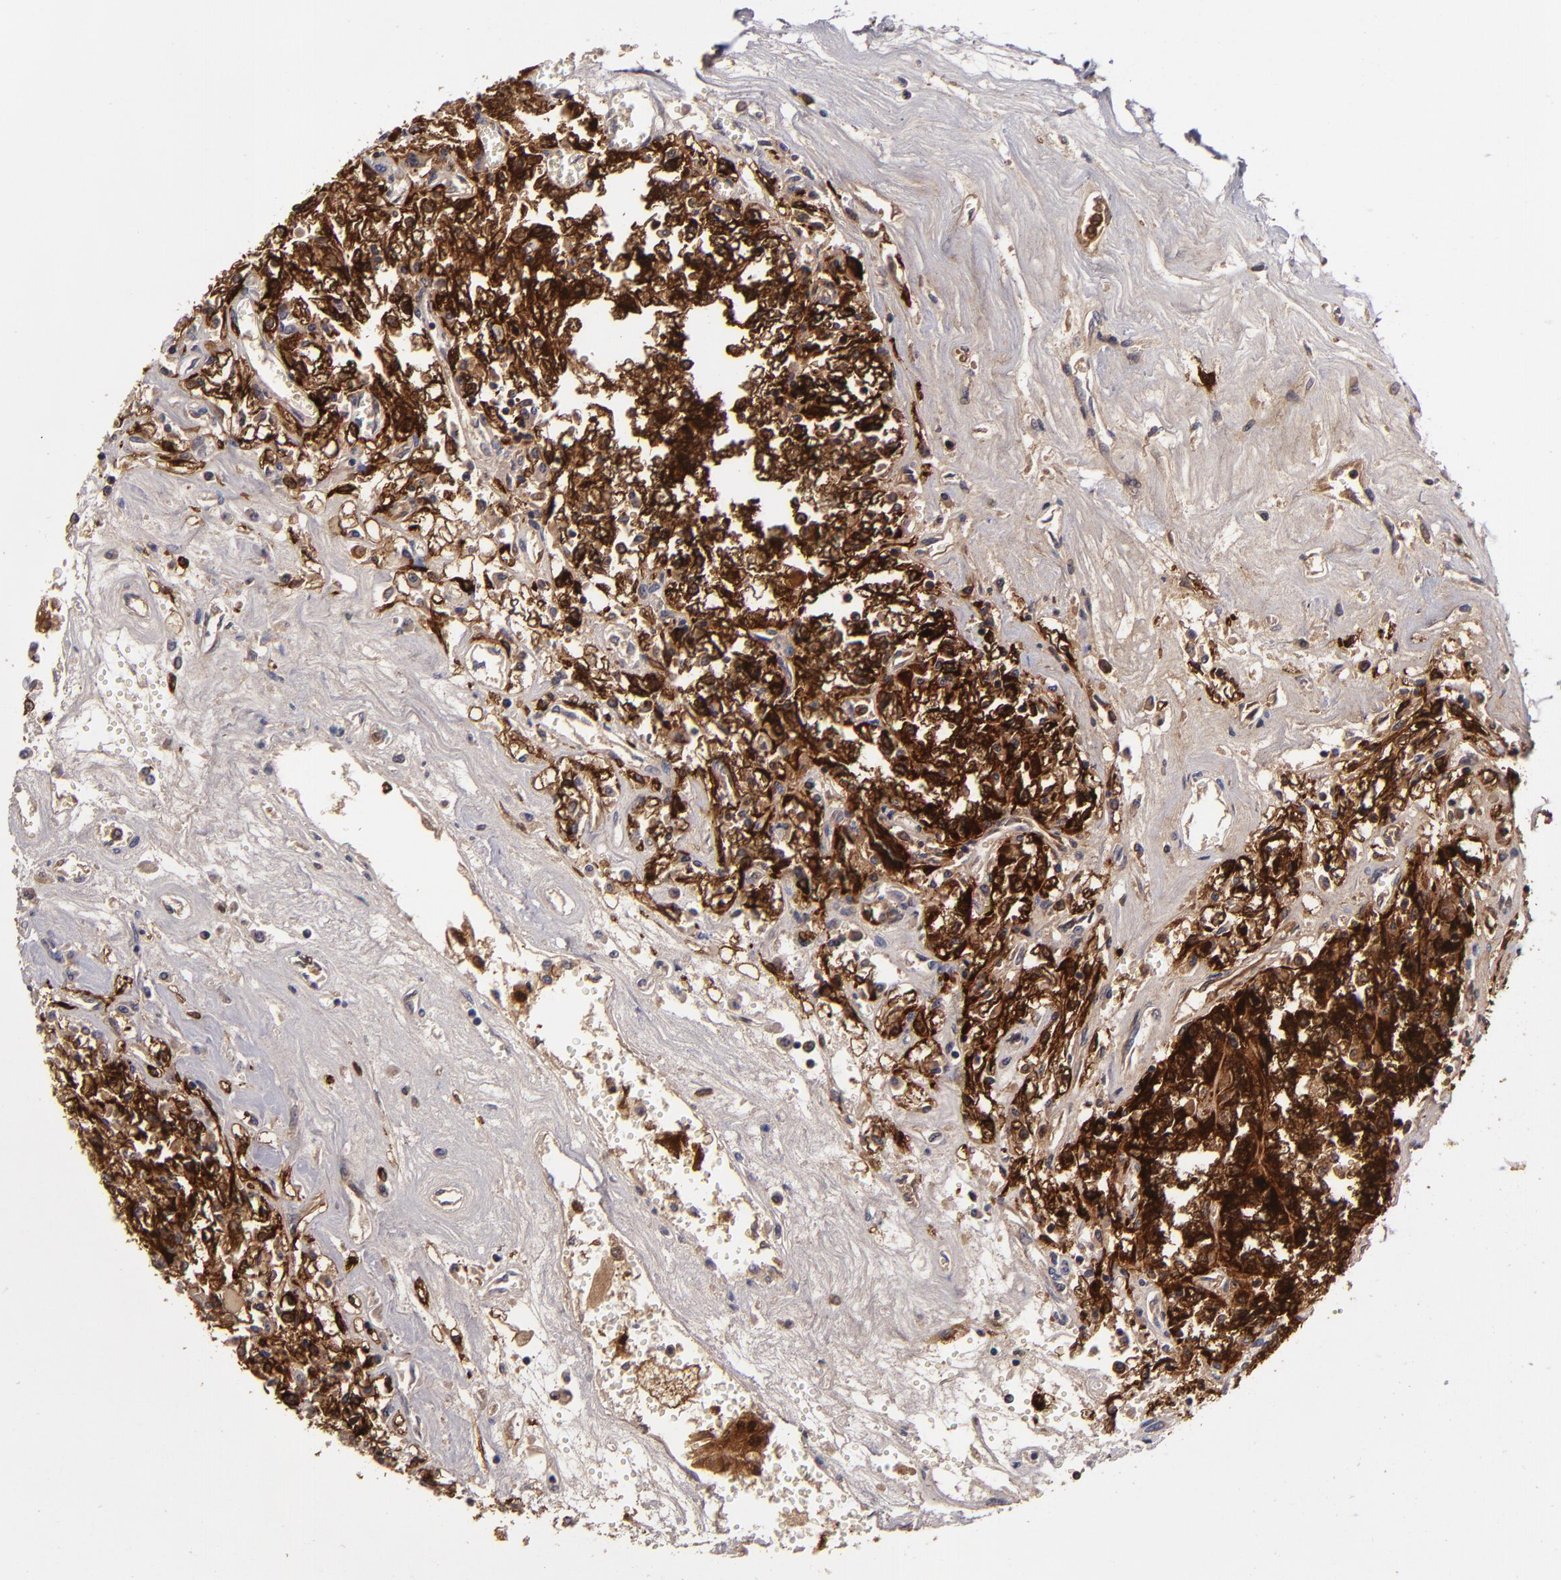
{"staining": {"intensity": "strong", "quantity": ">75%", "location": "cytoplasmic/membranous"}, "tissue": "renal cancer", "cell_type": "Tumor cells", "image_type": "cancer", "snomed": [{"axis": "morphology", "description": "Adenocarcinoma, NOS"}, {"axis": "topography", "description": "Kidney"}], "caption": "Human renal adenocarcinoma stained with a protein marker exhibits strong staining in tumor cells.", "gene": "MMP10", "patient": {"sex": "male", "age": 78}}